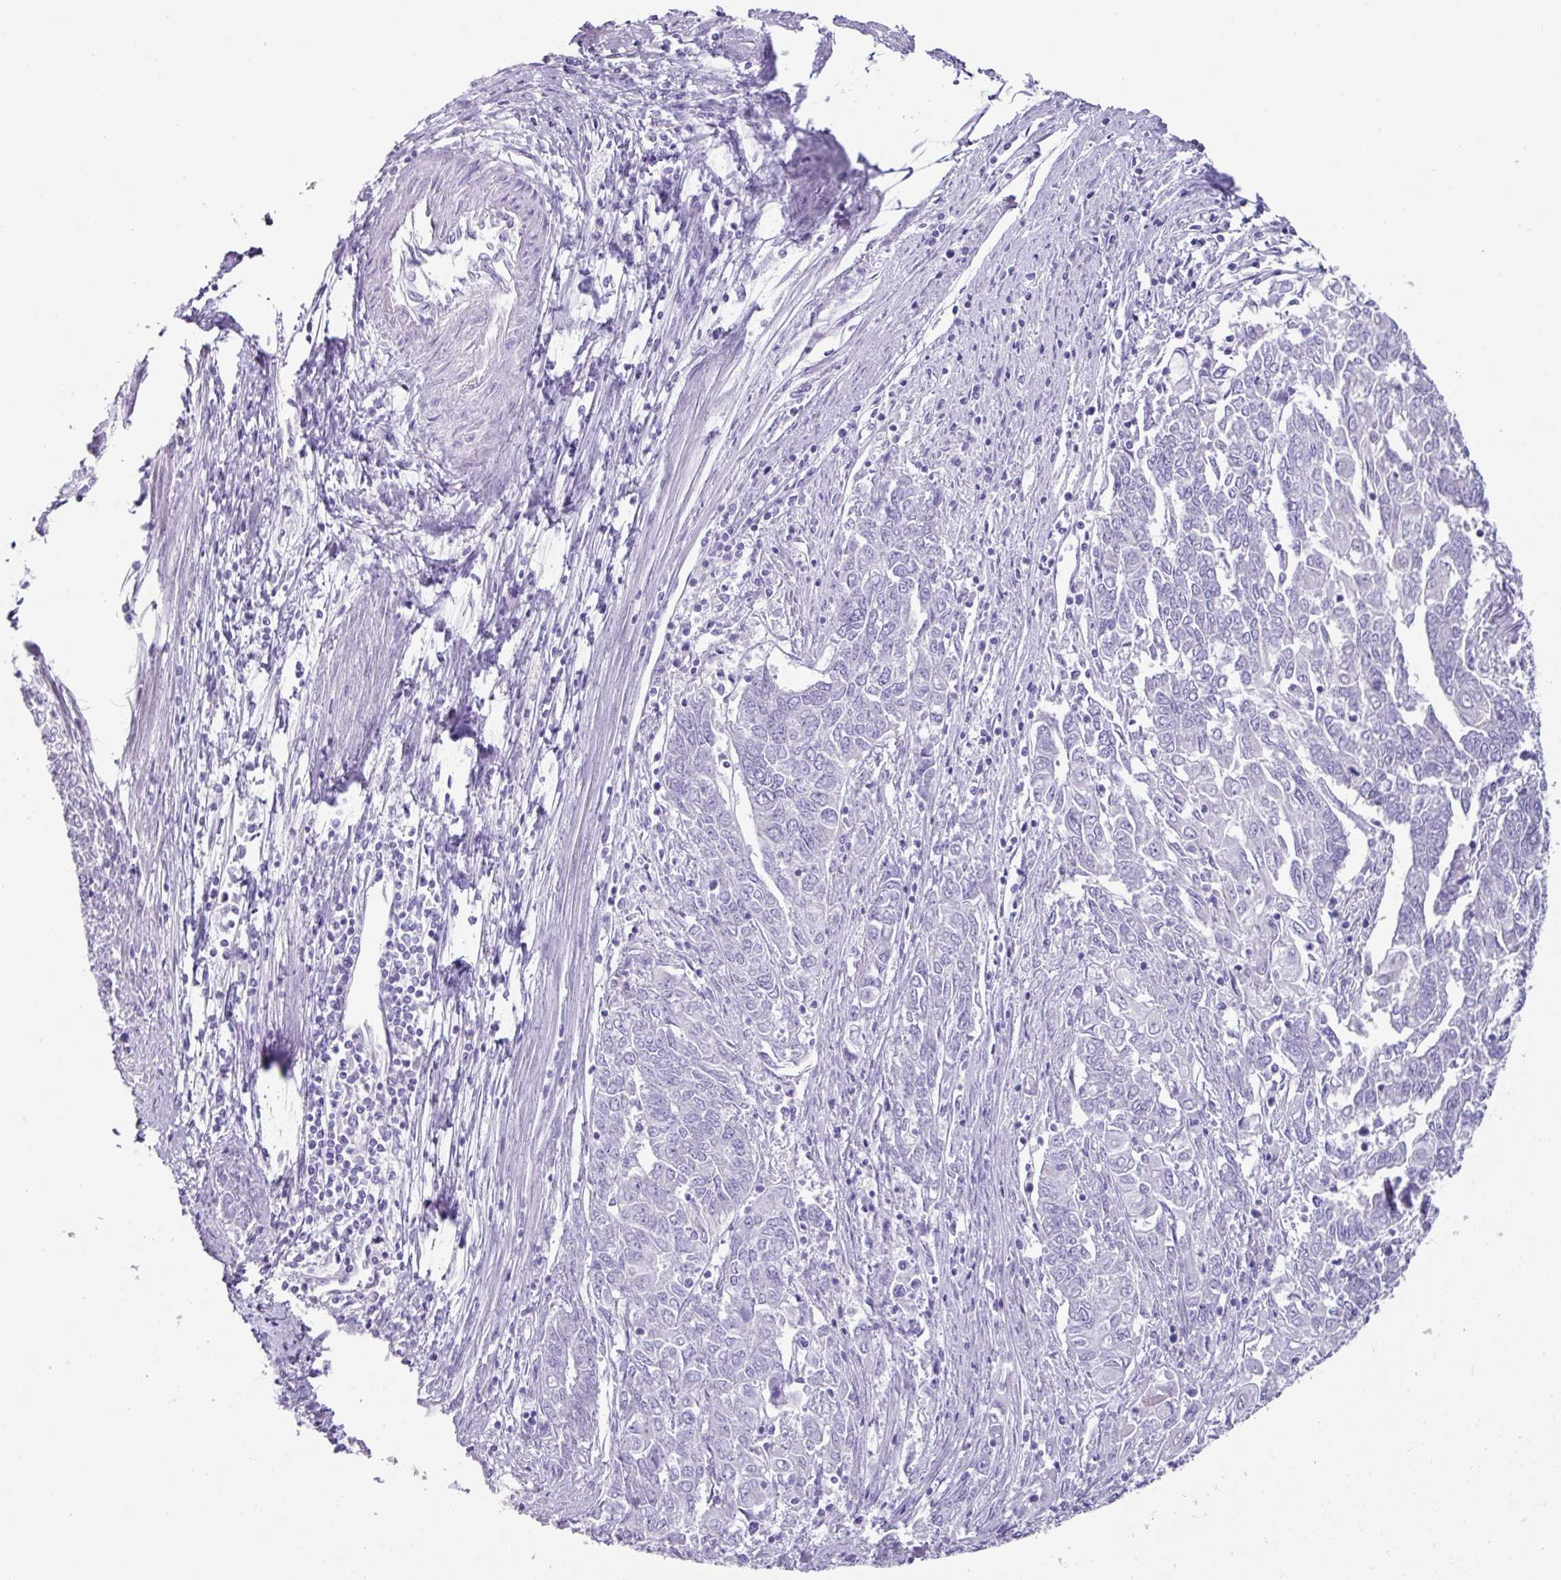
{"staining": {"intensity": "negative", "quantity": "none", "location": "none"}, "tissue": "endometrial cancer", "cell_type": "Tumor cells", "image_type": "cancer", "snomed": [{"axis": "morphology", "description": "Adenocarcinoma, NOS"}, {"axis": "topography", "description": "Endometrium"}], "caption": "Tumor cells show no significant staining in adenocarcinoma (endometrial). The staining was performed using DAB to visualize the protein expression in brown, while the nuclei were stained in blue with hematoxylin (Magnification: 20x).", "gene": "NCCRP1", "patient": {"sex": "female", "age": 54}}